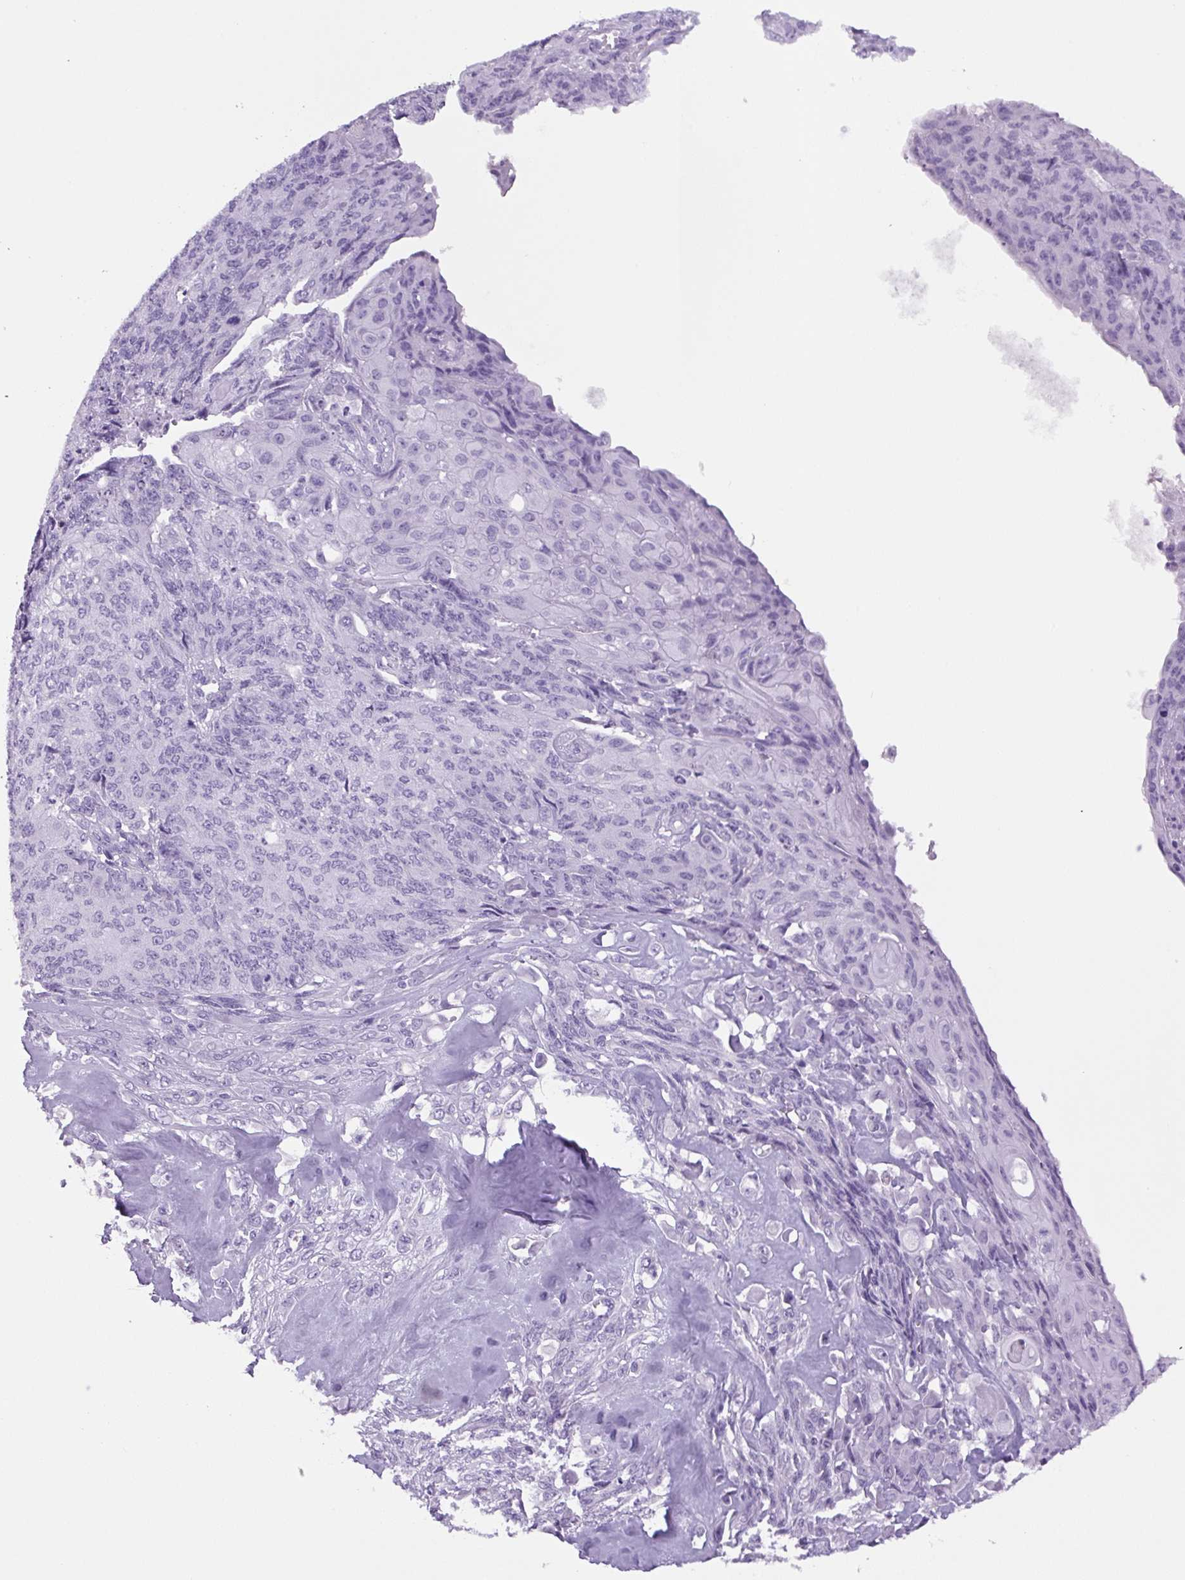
{"staining": {"intensity": "negative", "quantity": "none", "location": "none"}, "tissue": "endometrial cancer", "cell_type": "Tumor cells", "image_type": "cancer", "snomed": [{"axis": "morphology", "description": "Adenocarcinoma, NOS"}, {"axis": "topography", "description": "Endometrium"}], "caption": "High power microscopy histopathology image of an IHC image of endometrial cancer (adenocarcinoma), revealing no significant positivity in tumor cells.", "gene": "PRRT1", "patient": {"sex": "female", "age": 32}}